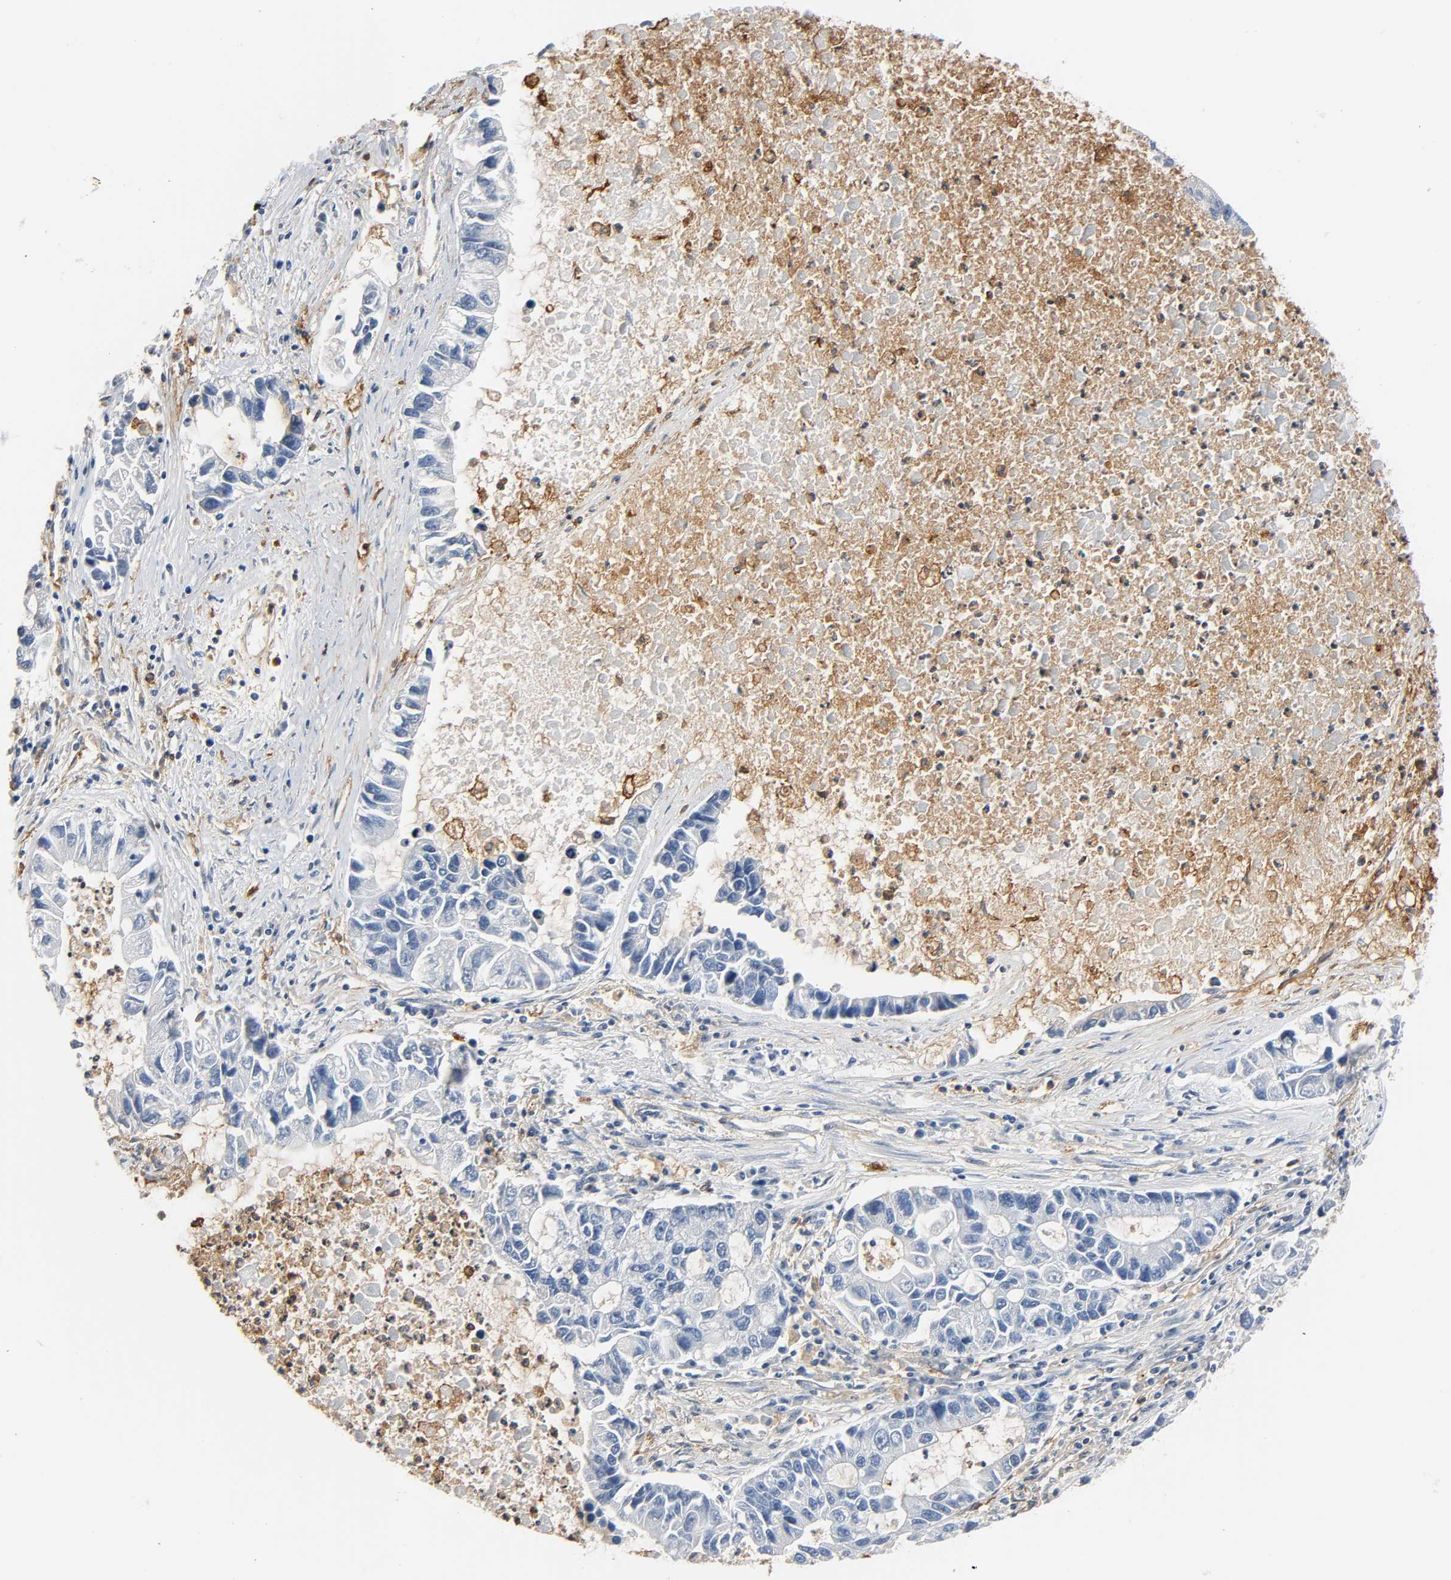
{"staining": {"intensity": "negative", "quantity": "none", "location": "none"}, "tissue": "lung cancer", "cell_type": "Tumor cells", "image_type": "cancer", "snomed": [{"axis": "morphology", "description": "Adenocarcinoma, NOS"}, {"axis": "topography", "description": "Lung"}], "caption": "Lung adenocarcinoma stained for a protein using IHC displays no expression tumor cells.", "gene": "ANPEP", "patient": {"sex": "female", "age": 51}}